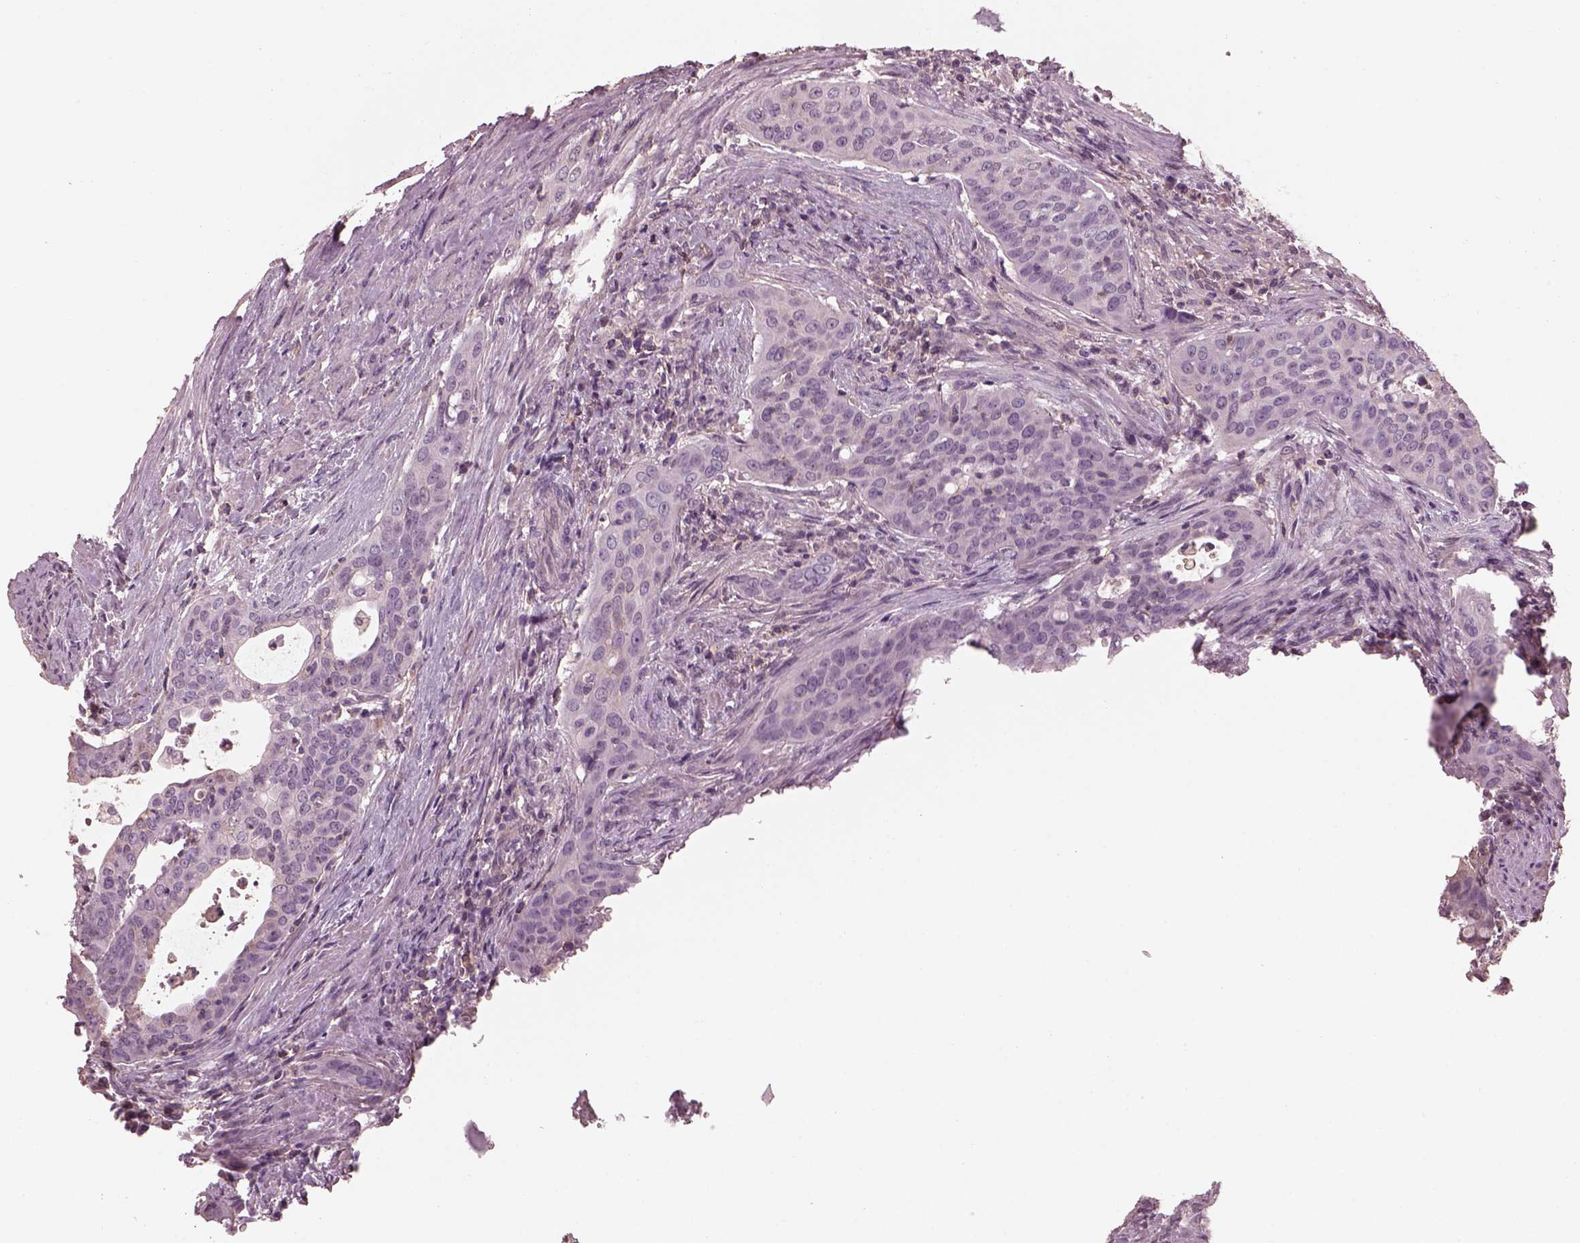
{"staining": {"intensity": "negative", "quantity": "none", "location": "none"}, "tissue": "urothelial cancer", "cell_type": "Tumor cells", "image_type": "cancer", "snomed": [{"axis": "morphology", "description": "Urothelial carcinoma, High grade"}, {"axis": "topography", "description": "Urinary bladder"}], "caption": "A photomicrograph of human urothelial carcinoma (high-grade) is negative for staining in tumor cells. Brightfield microscopy of immunohistochemistry stained with DAB (3,3'-diaminobenzidine) (brown) and hematoxylin (blue), captured at high magnification.", "gene": "SRI", "patient": {"sex": "male", "age": 82}}